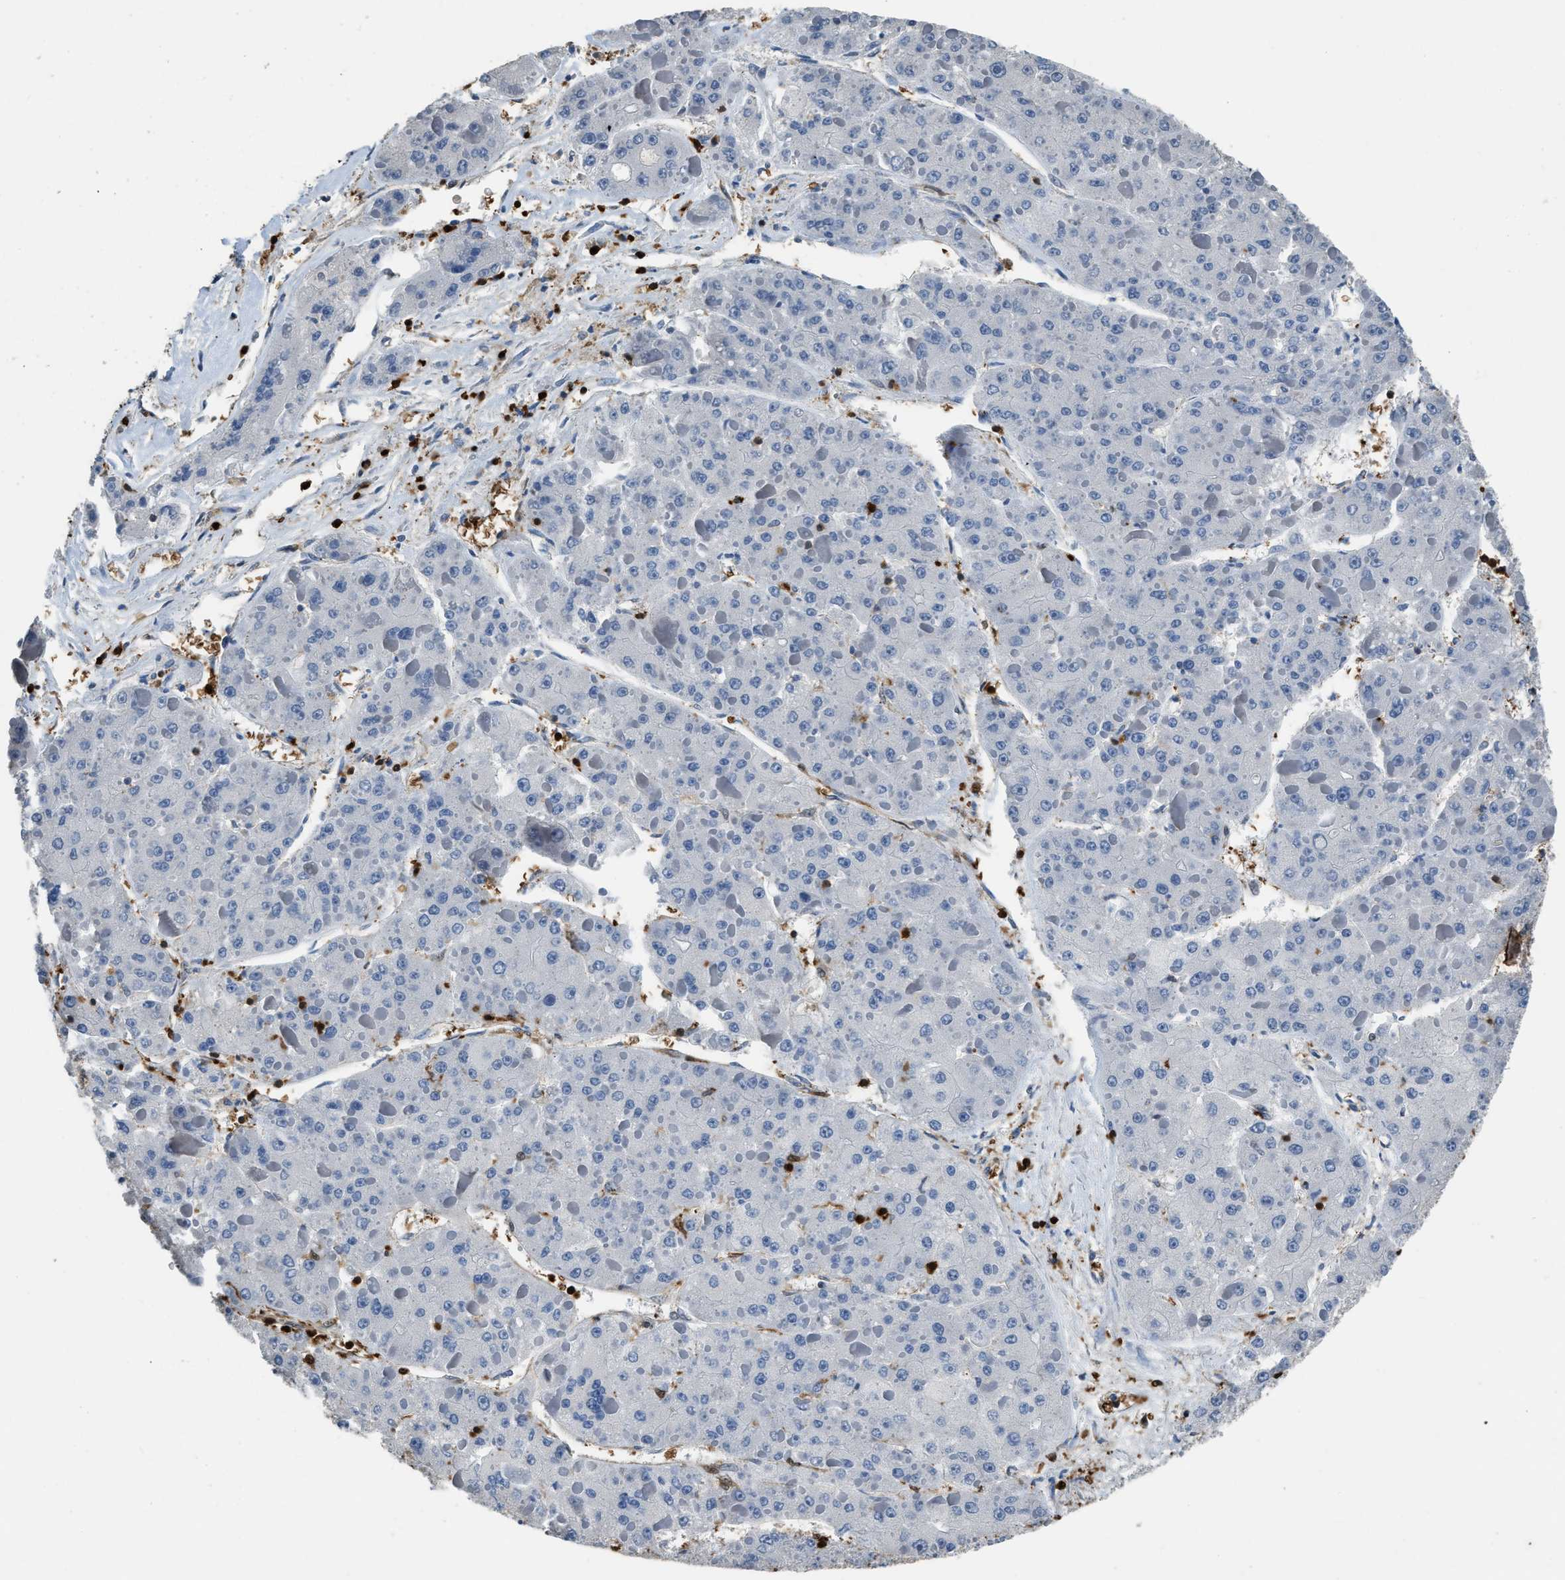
{"staining": {"intensity": "negative", "quantity": "none", "location": "none"}, "tissue": "liver cancer", "cell_type": "Tumor cells", "image_type": "cancer", "snomed": [{"axis": "morphology", "description": "Carcinoma, Hepatocellular, NOS"}, {"axis": "topography", "description": "Liver"}], "caption": "Tumor cells show no significant protein staining in liver cancer.", "gene": "ARHGDIB", "patient": {"sex": "female", "age": 73}}